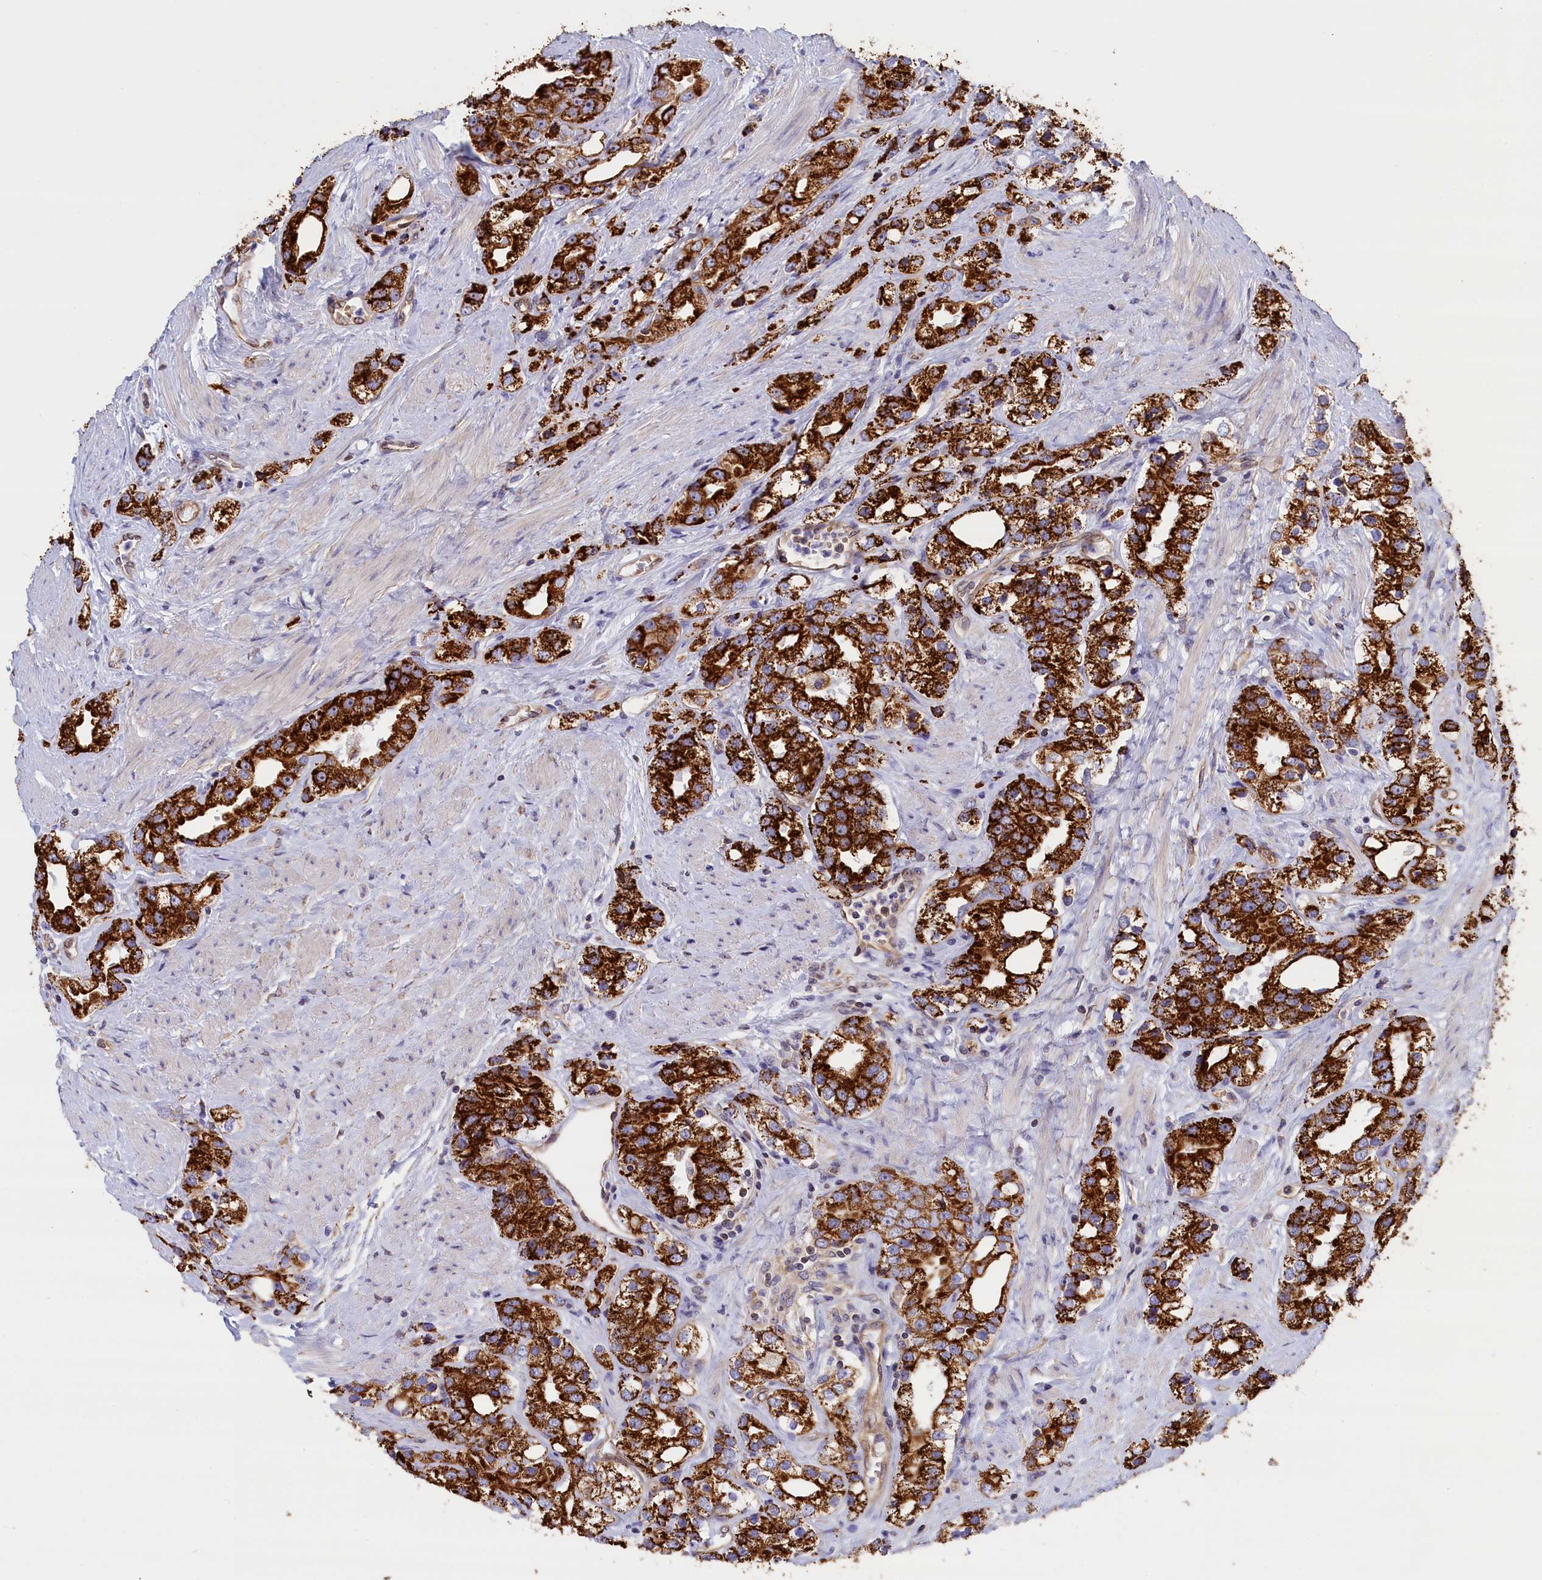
{"staining": {"intensity": "strong", "quantity": ">75%", "location": "cytoplasmic/membranous"}, "tissue": "prostate cancer", "cell_type": "Tumor cells", "image_type": "cancer", "snomed": [{"axis": "morphology", "description": "Adenocarcinoma, NOS"}, {"axis": "topography", "description": "Prostate"}], "caption": "Tumor cells demonstrate high levels of strong cytoplasmic/membranous expression in approximately >75% of cells in prostate cancer. (IHC, brightfield microscopy, high magnification).", "gene": "ABCC12", "patient": {"sex": "male", "age": 79}}